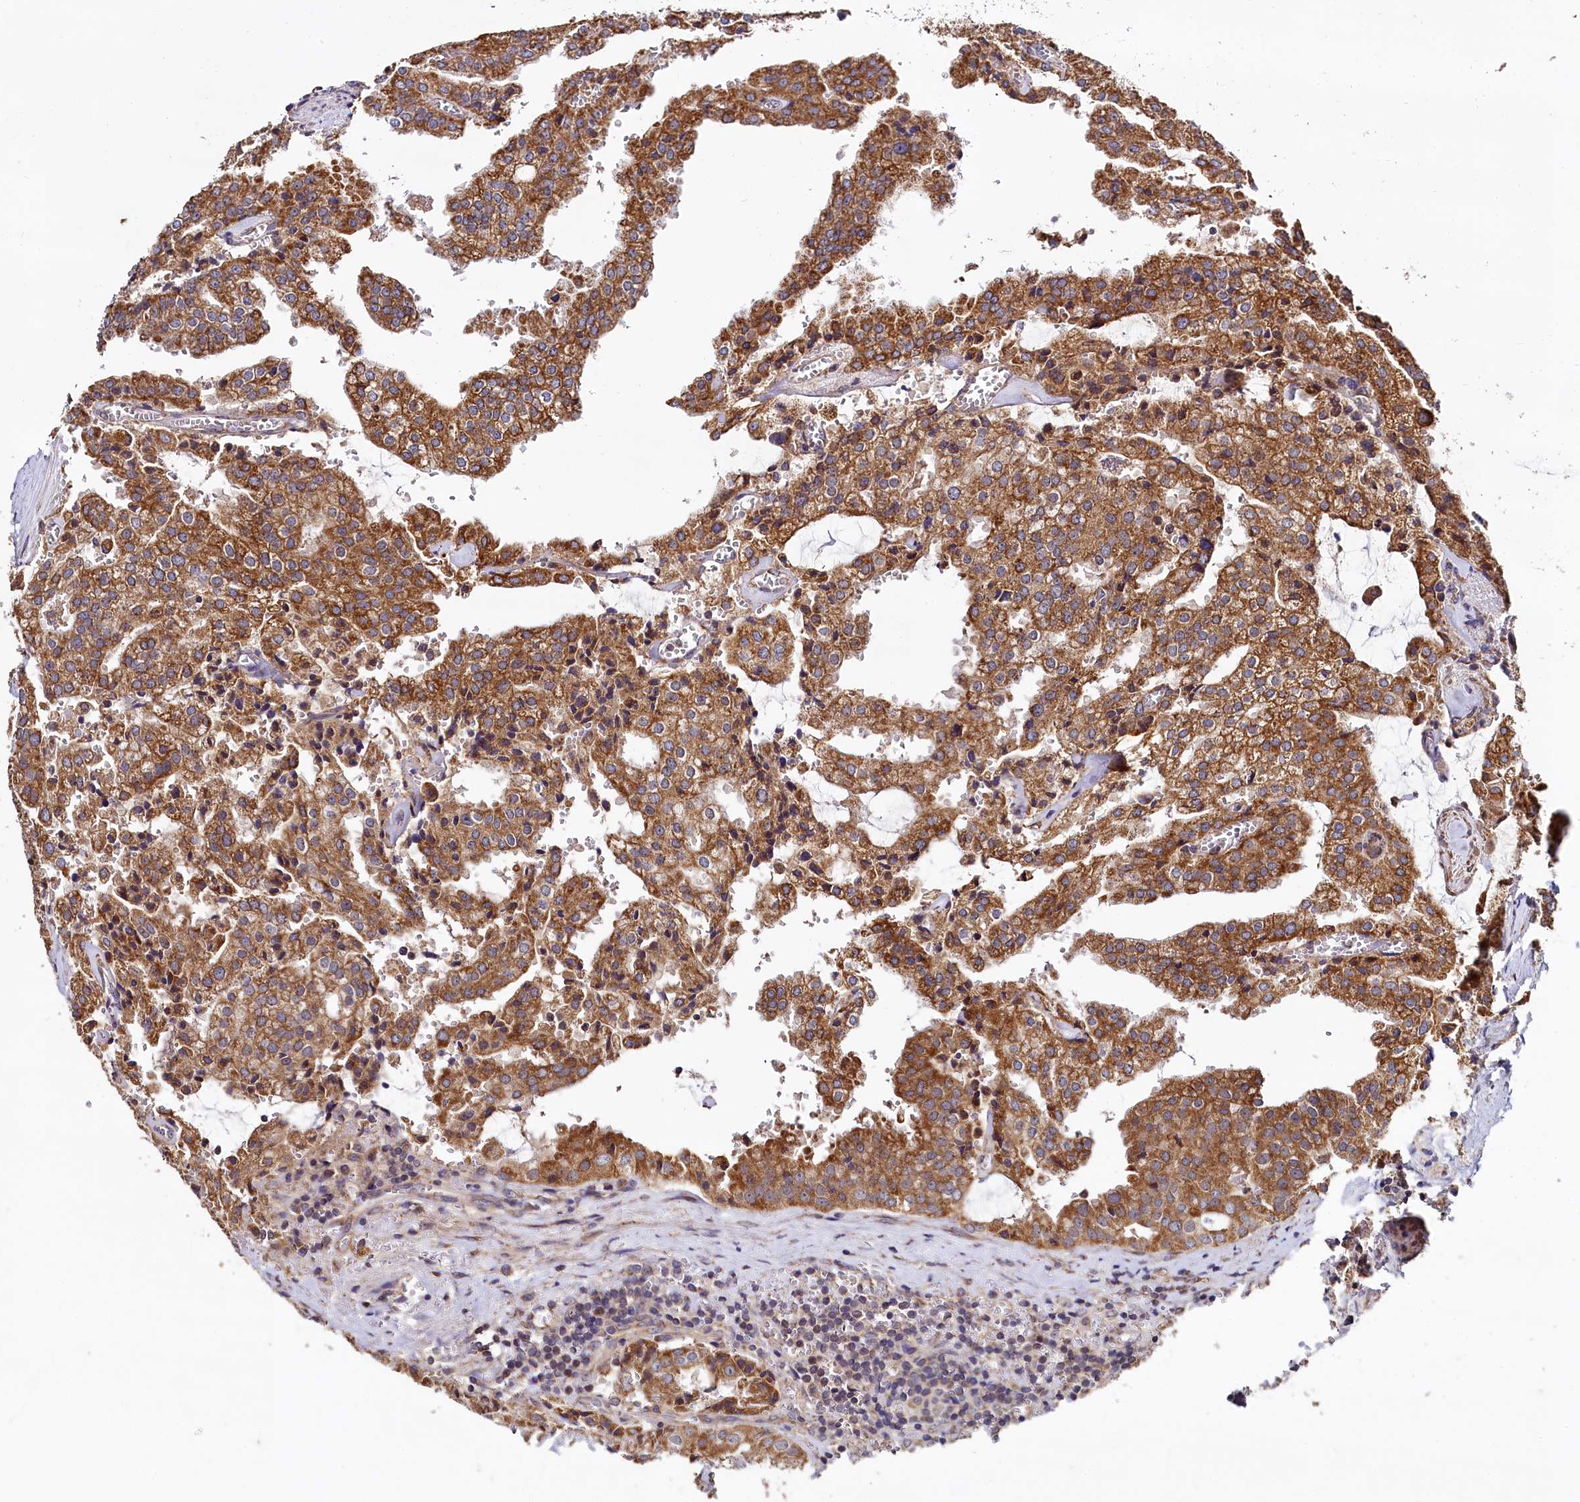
{"staining": {"intensity": "moderate", "quantity": ">75%", "location": "cytoplasmic/membranous"}, "tissue": "prostate cancer", "cell_type": "Tumor cells", "image_type": "cancer", "snomed": [{"axis": "morphology", "description": "Adenocarcinoma, High grade"}, {"axis": "topography", "description": "Prostate"}], "caption": "IHC image of prostate cancer stained for a protein (brown), which exhibits medium levels of moderate cytoplasmic/membranous expression in approximately >75% of tumor cells.", "gene": "SPRYD3", "patient": {"sex": "male", "age": 68}}